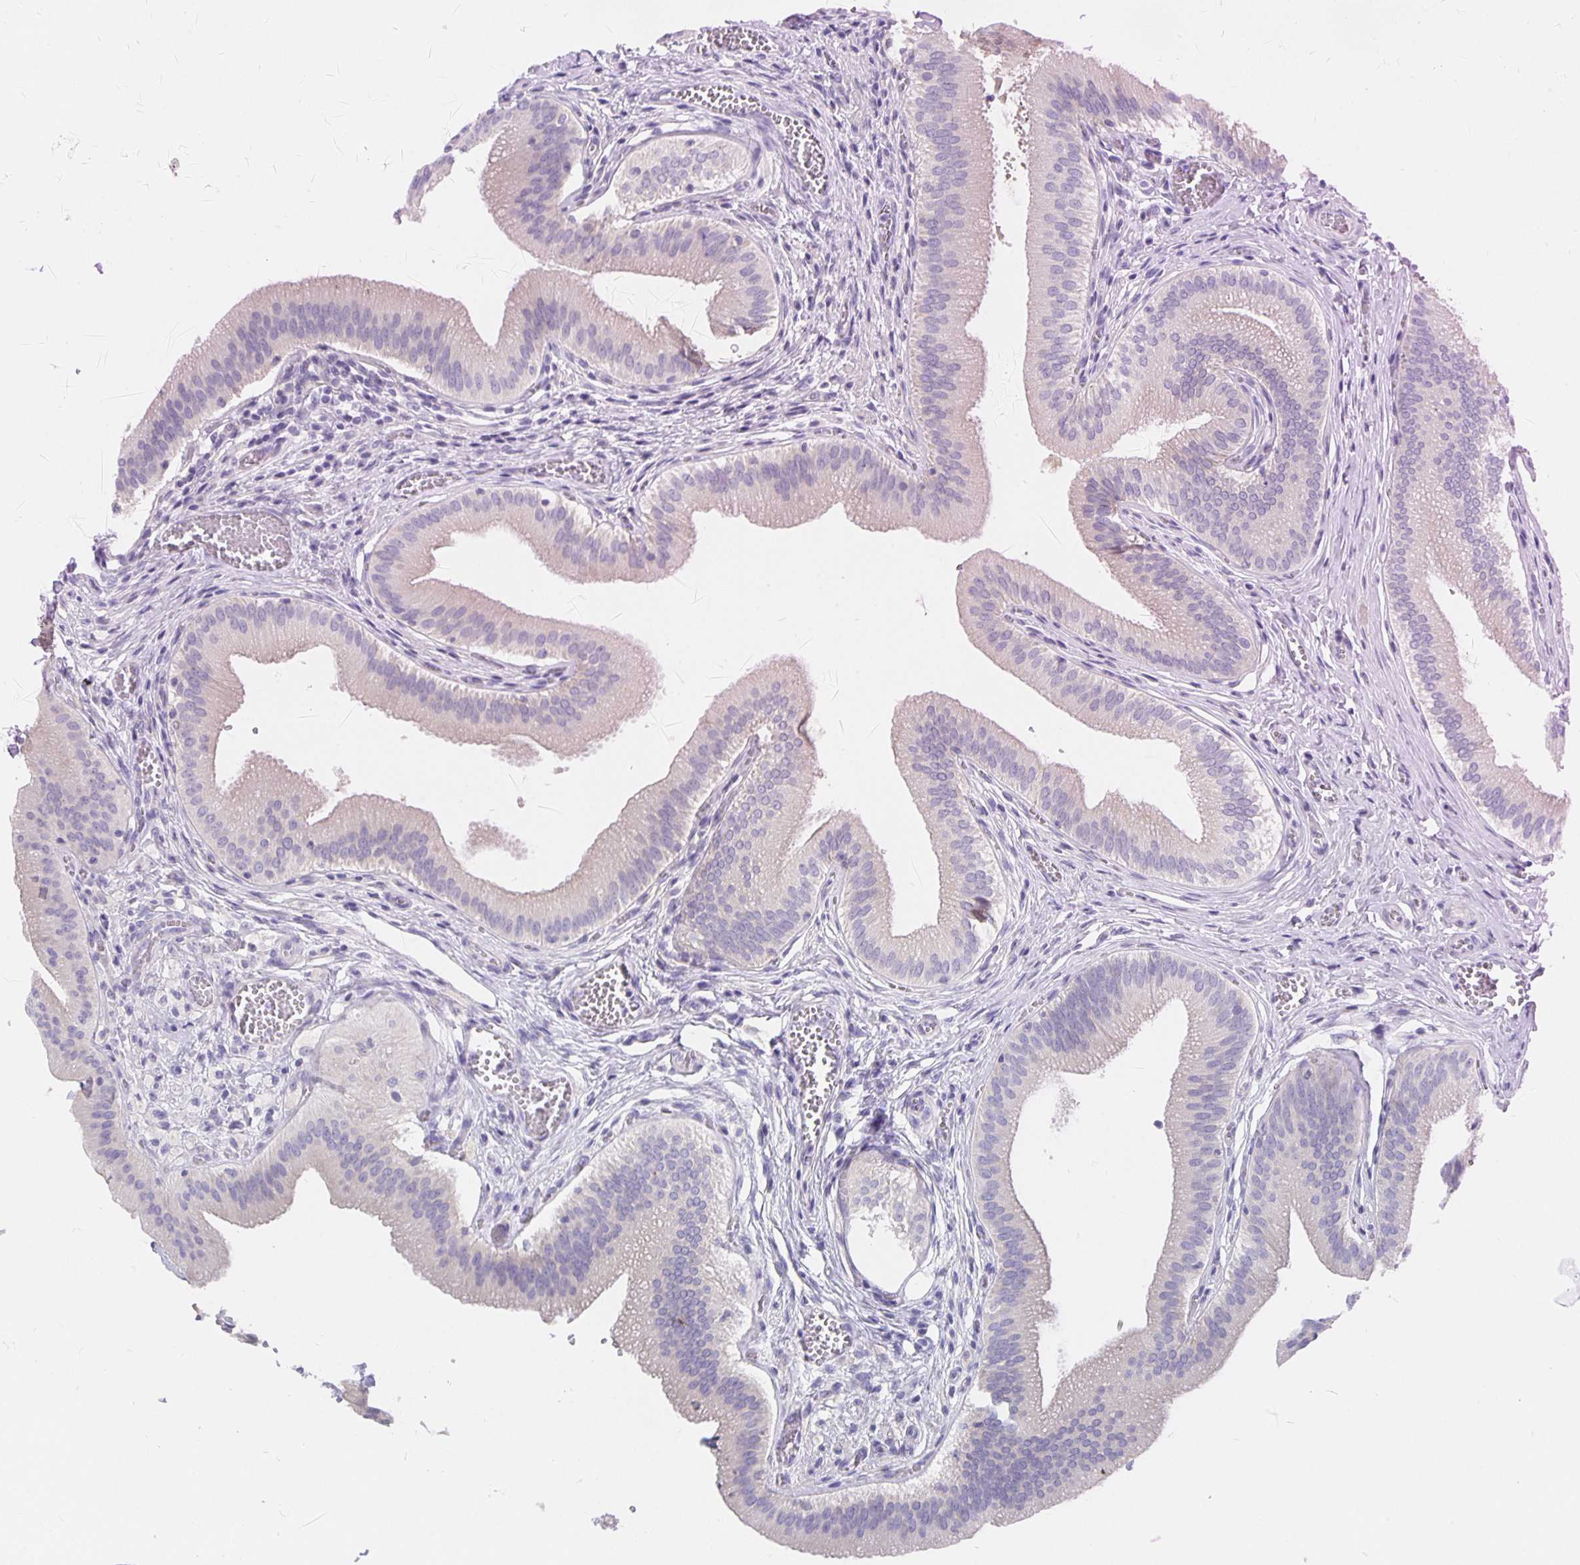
{"staining": {"intensity": "negative", "quantity": "none", "location": "none"}, "tissue": "gallbladder", "cell_type": "Glandular cells", "image_type": "normal", "snomed": [{"axis": "morphology", "description": "Normal tissue, NOS"}, {"axis": "topography", "description": "Gallbladder"}], "caption": "IHC micrograph of normal gallbladder: human gallbladder stained with DAB reveals no significant protein positivity in glandular cells. The staining is performed using DAB brown chromogen with nuclei counter-stained in using hematoxylin.", "gene": "CFAP74", "patient": {"sex": "male", "age": 17}}